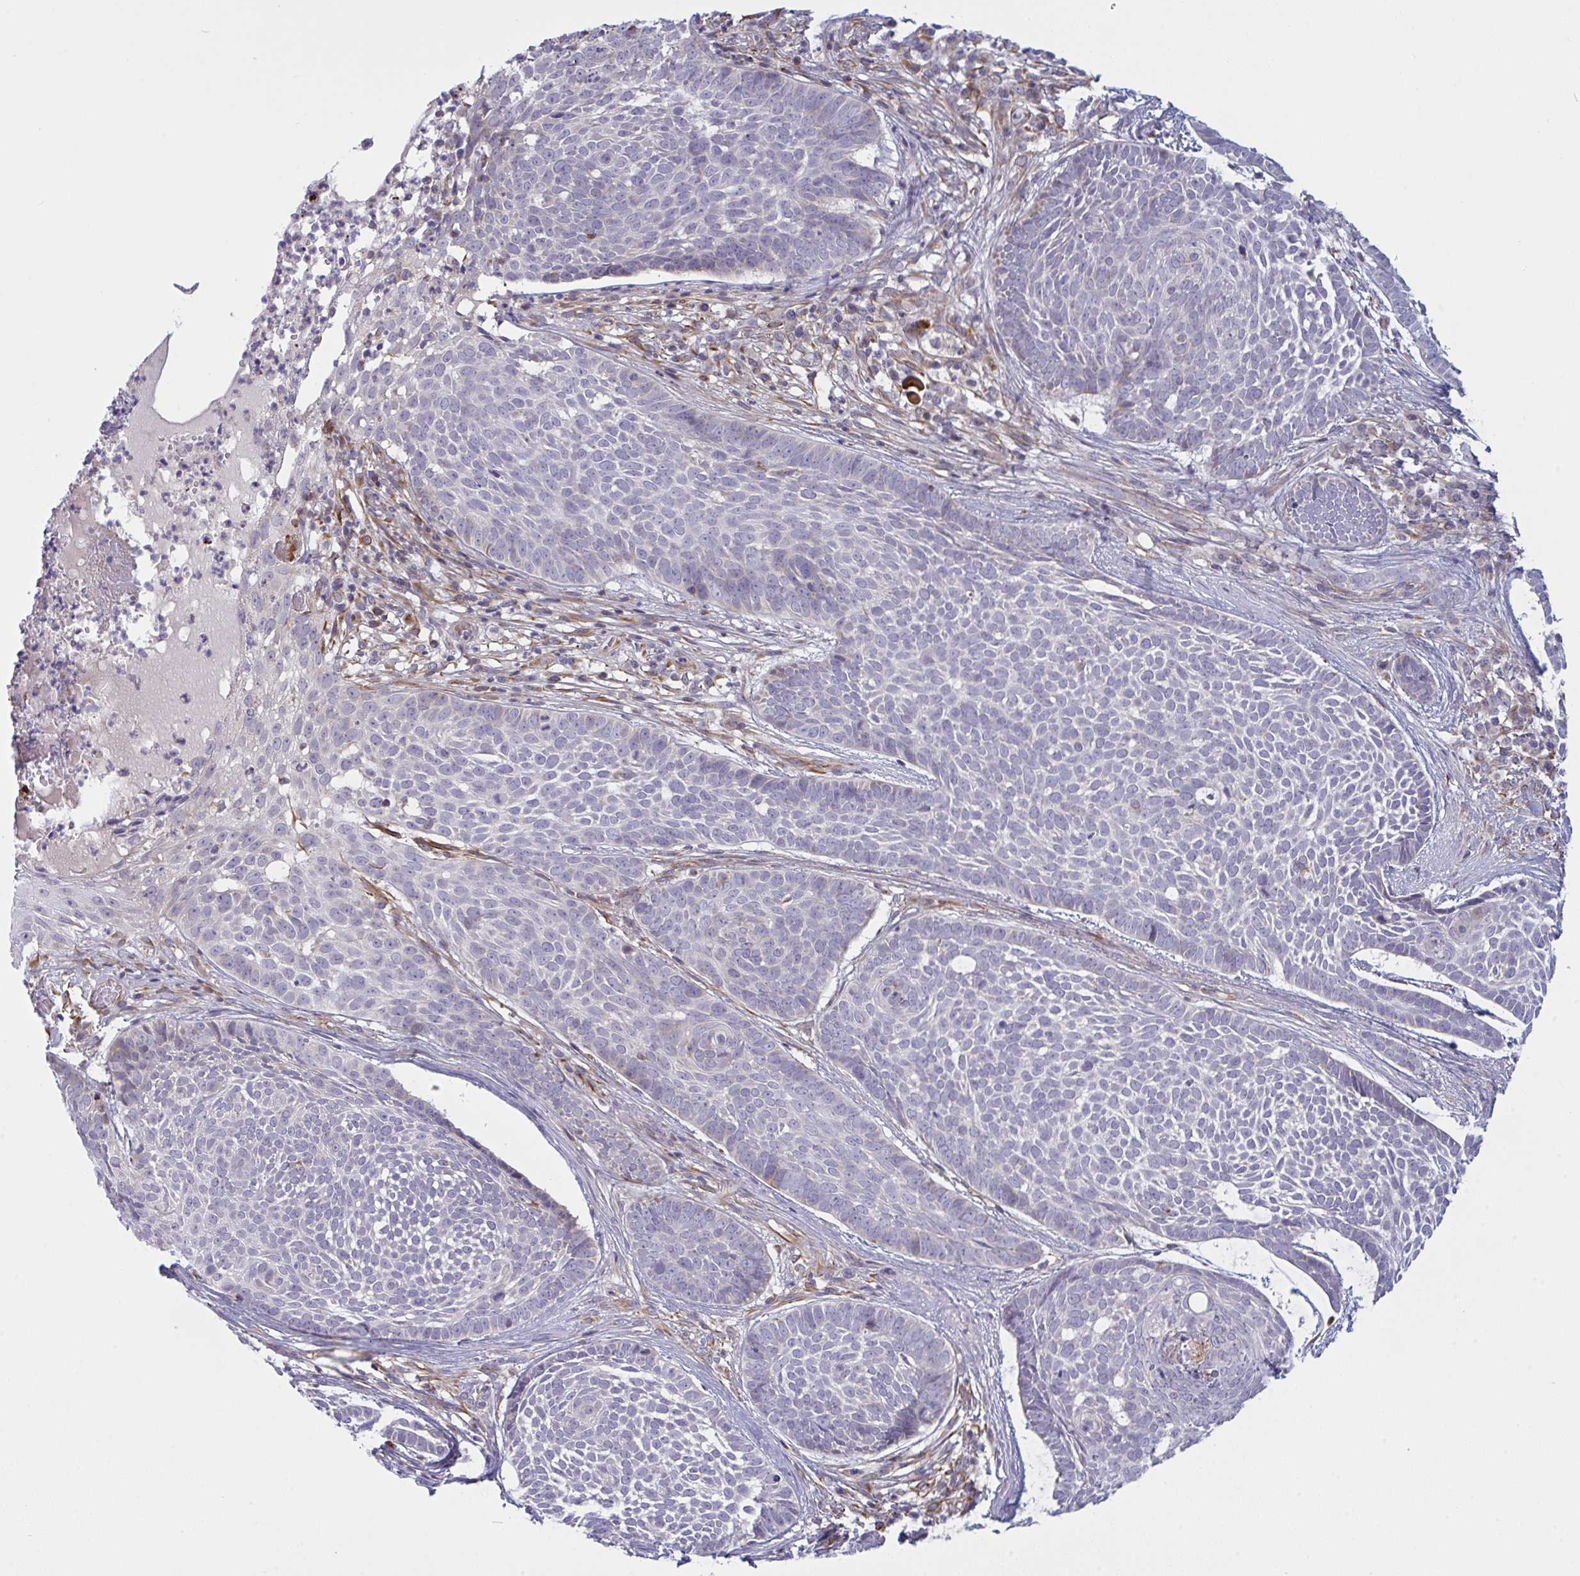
{"staining": {"intensity": "negative", "quantity": "none", "location": "none"}, "tissue": "skin cancer", "cell_type": "Tumor cells", "image_type": "cancer", "snomed": [{"axis": "morphology", "description": "Basal cell carcinoma"}, {"axis": "topography", "description": "Skin"}], "caption": "Tumor cells are negative for brown protein staining in skin cancer (basal cell carcinoma).", "gene": "DCBLD1", "patient": {"sex": "female", "age": 89}}